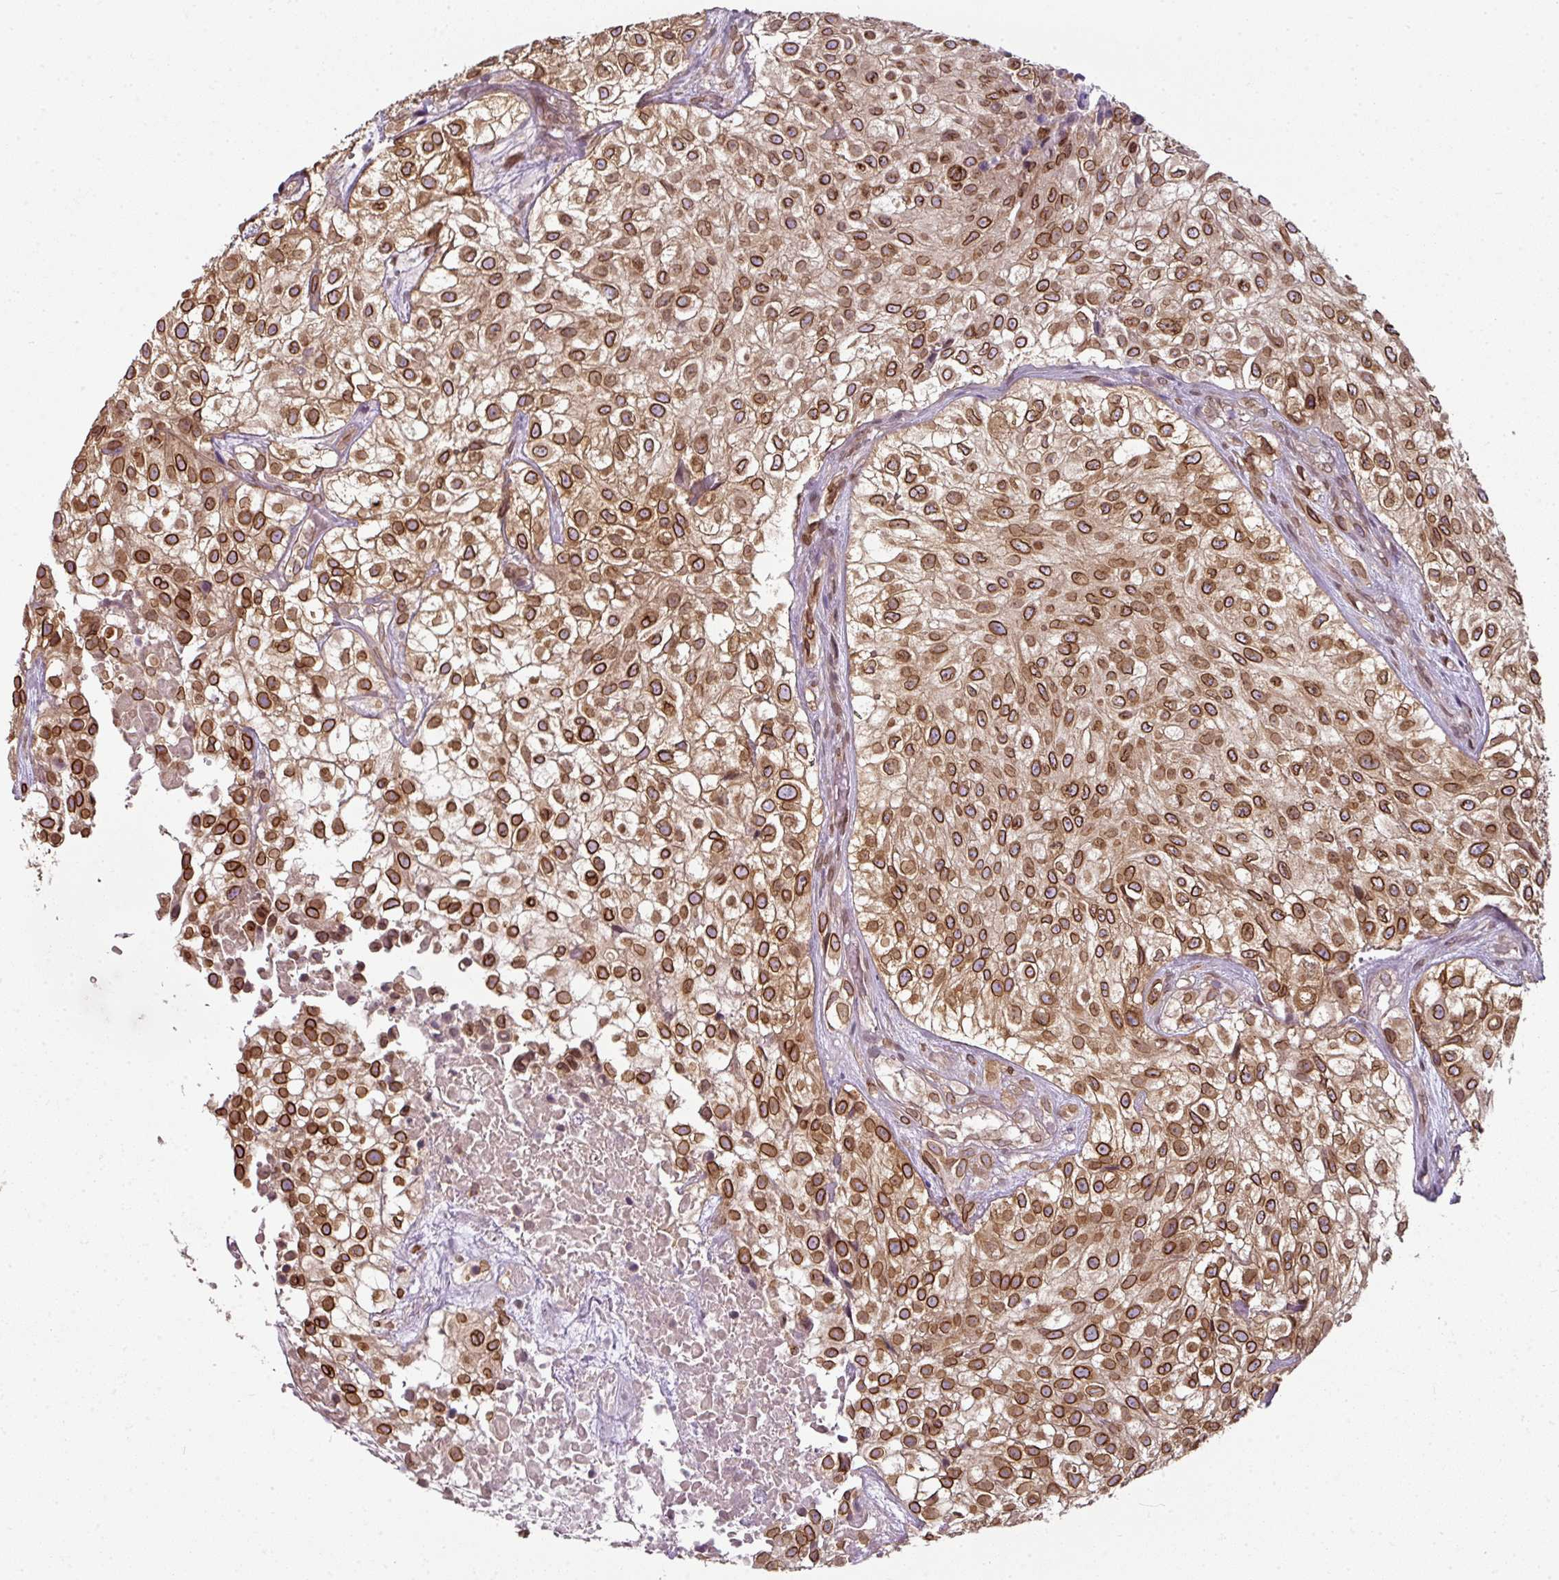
{"staining": {"intensity": "strong", "quantity": ">75%", "location": "cytoplasmic/membranous,nuclear"}, "tissue": "urothelial cancer", "cell_type": "Tumor cells", "image_type": "cancer", "snomed": [{"axis": "morphology", "description": "Urothelial carcinoma, High grade"}, {"axis": "topography", "description": "Urinary bladder"}], "caption": "IHC (DAB) staining of human urothelial carcinoma (high-grade) reveals strong cytoplasmic/membranous and nuclear protein expression in about >75% of tumor cells. (brown staining indicates protein expression, while blue staining denotes nuclei).", "gene": "RANGAP1", "patient": {"sex": "male", "age": 56}}